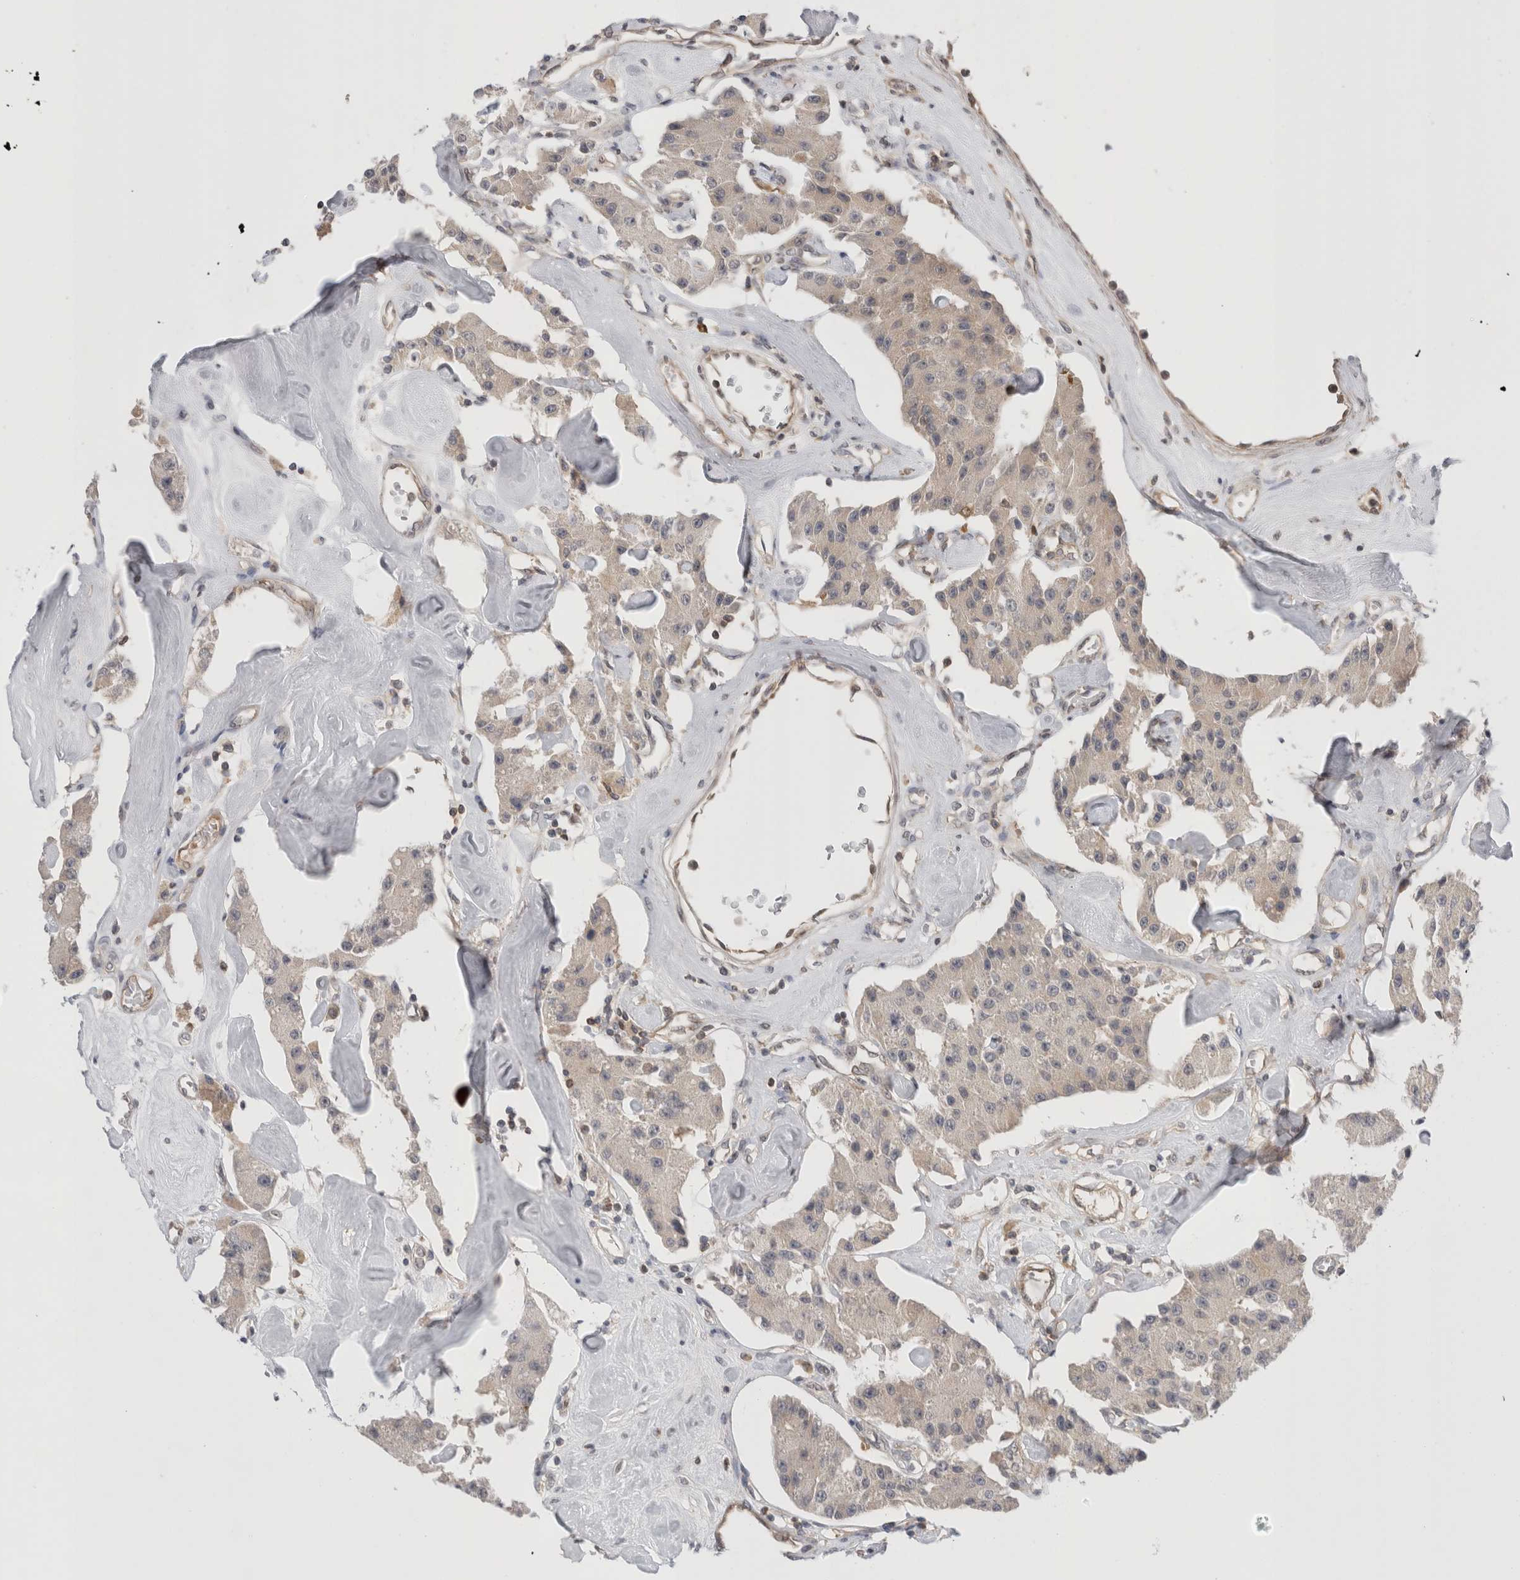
{"staining": {"intensity": "weak", "quantity": "<25%", "location": "cytoplasmic/membranous"}, "tissue": "carcinoid", "cell_type": "Tumor cells", "image_type": "cancer", "snomed": [{"axis": "morphology", "description": "Carcinoid, malignant, NOS"}, {"axis": "topography", "description": "Pancreas"}], "caption": "Tumor cells show no significant protein expression in carcinoid (malignant). The staining was performed using DAB (3,3'-diaminobenzidine) to visualize the protein expression in brown, while the nuclei were stained in blue with hematoxylin (Magnification: 20x).", "gene": "NFKB1", "patient": {"sex": "male", "age": 41}}